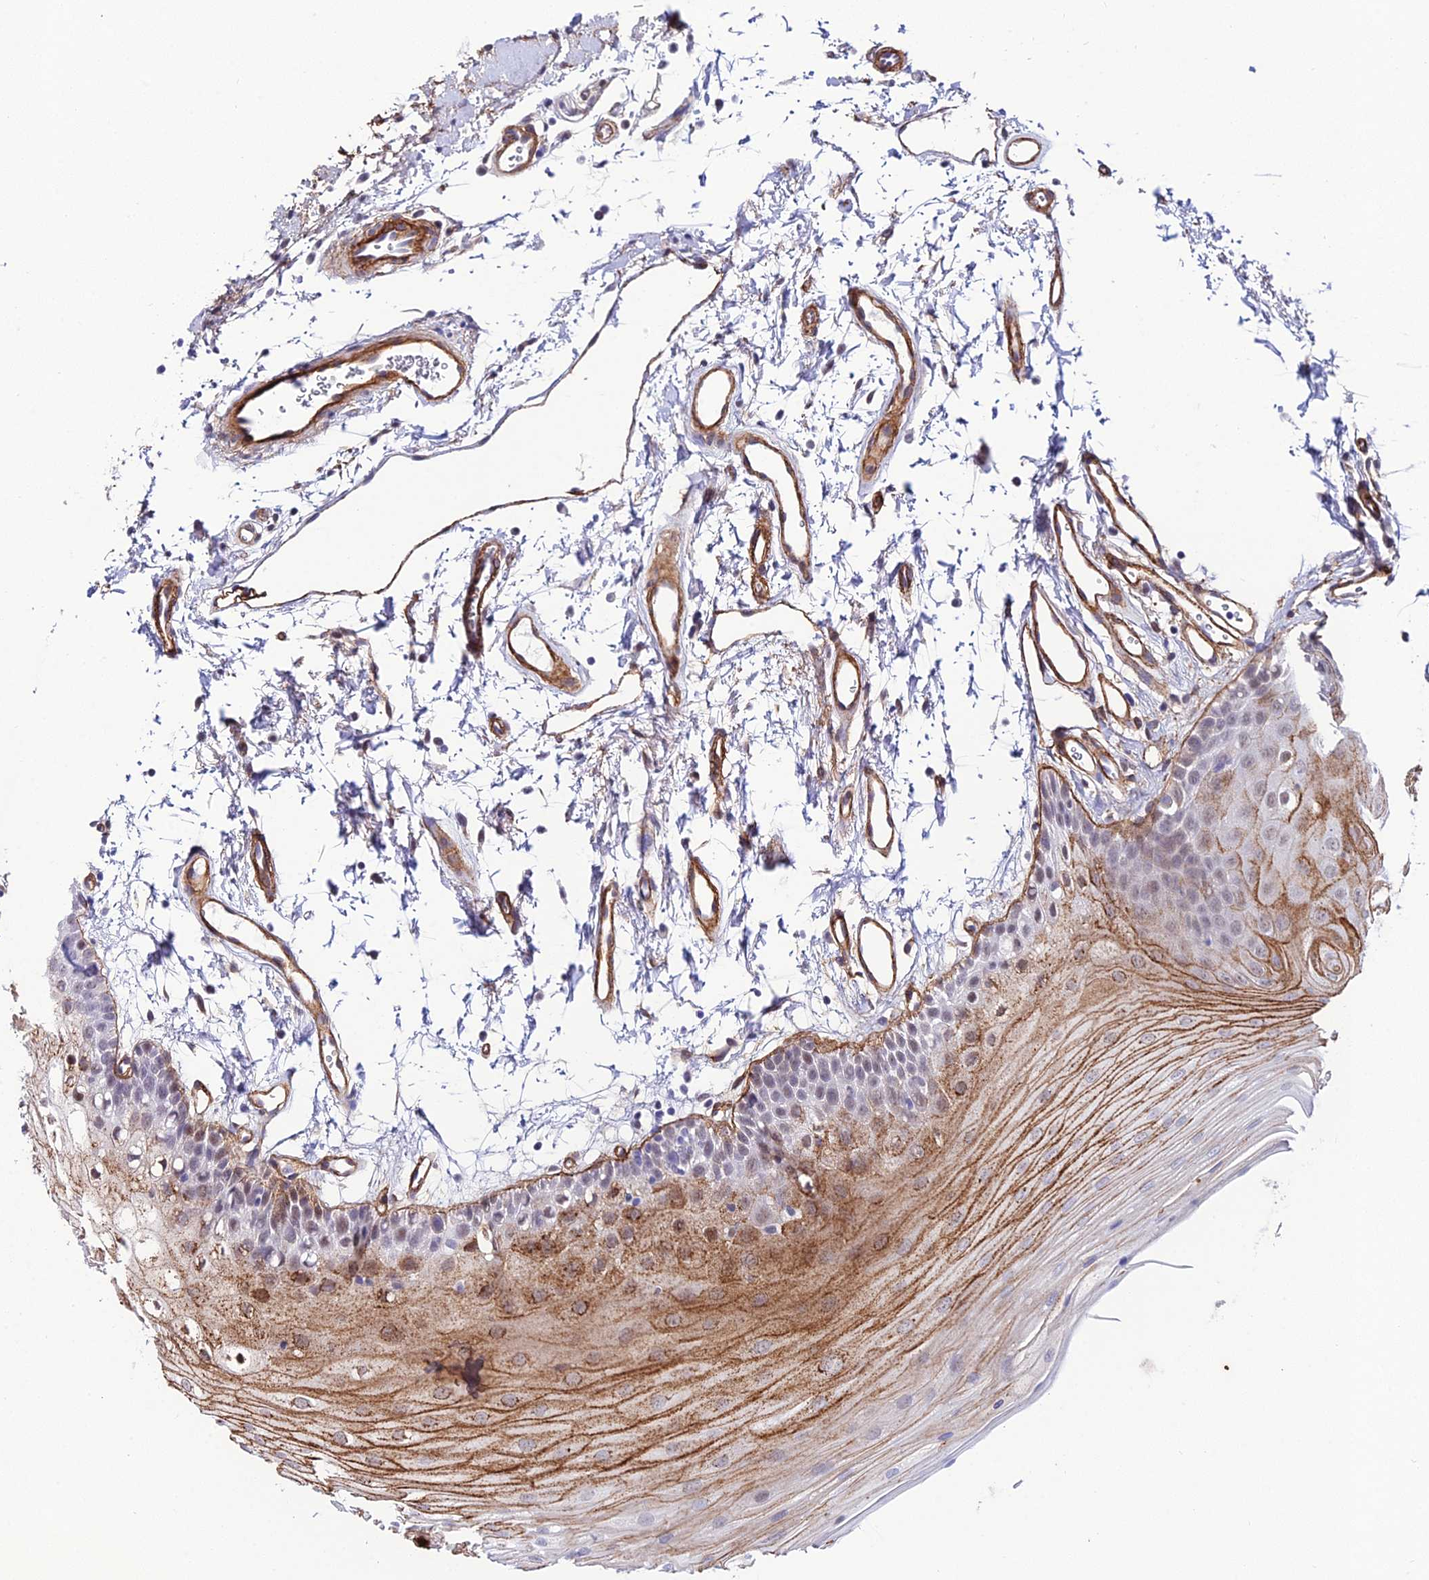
{"staining": {"intensity": "moderate", "quantity": "25%-75%", "location": "cytoplasmic/membranous,nuclear"}, "tissue": "oral mucosa", "cell_type": "Squamous epithelial cells", "image_type": "normal", "snomed": [{"axis": "morphology", "description": "Normal tissue, NOS"}, {"axis": "topography", "description": "Oral tissue"}, {"axis": "topography", "description": "Tounge, NOS"}], "caption": "Immunohistochemical staining of benign oral mucosa demonstrates medium levels of moderate cytoplasmic/membranous,nuclear staining in about 25%-75% of squamous epithelial cells. (IHC, brightfield microscopy, high magnification).", "gene": "SYT15B", "patient": {"sex": "female", "age": 73}}